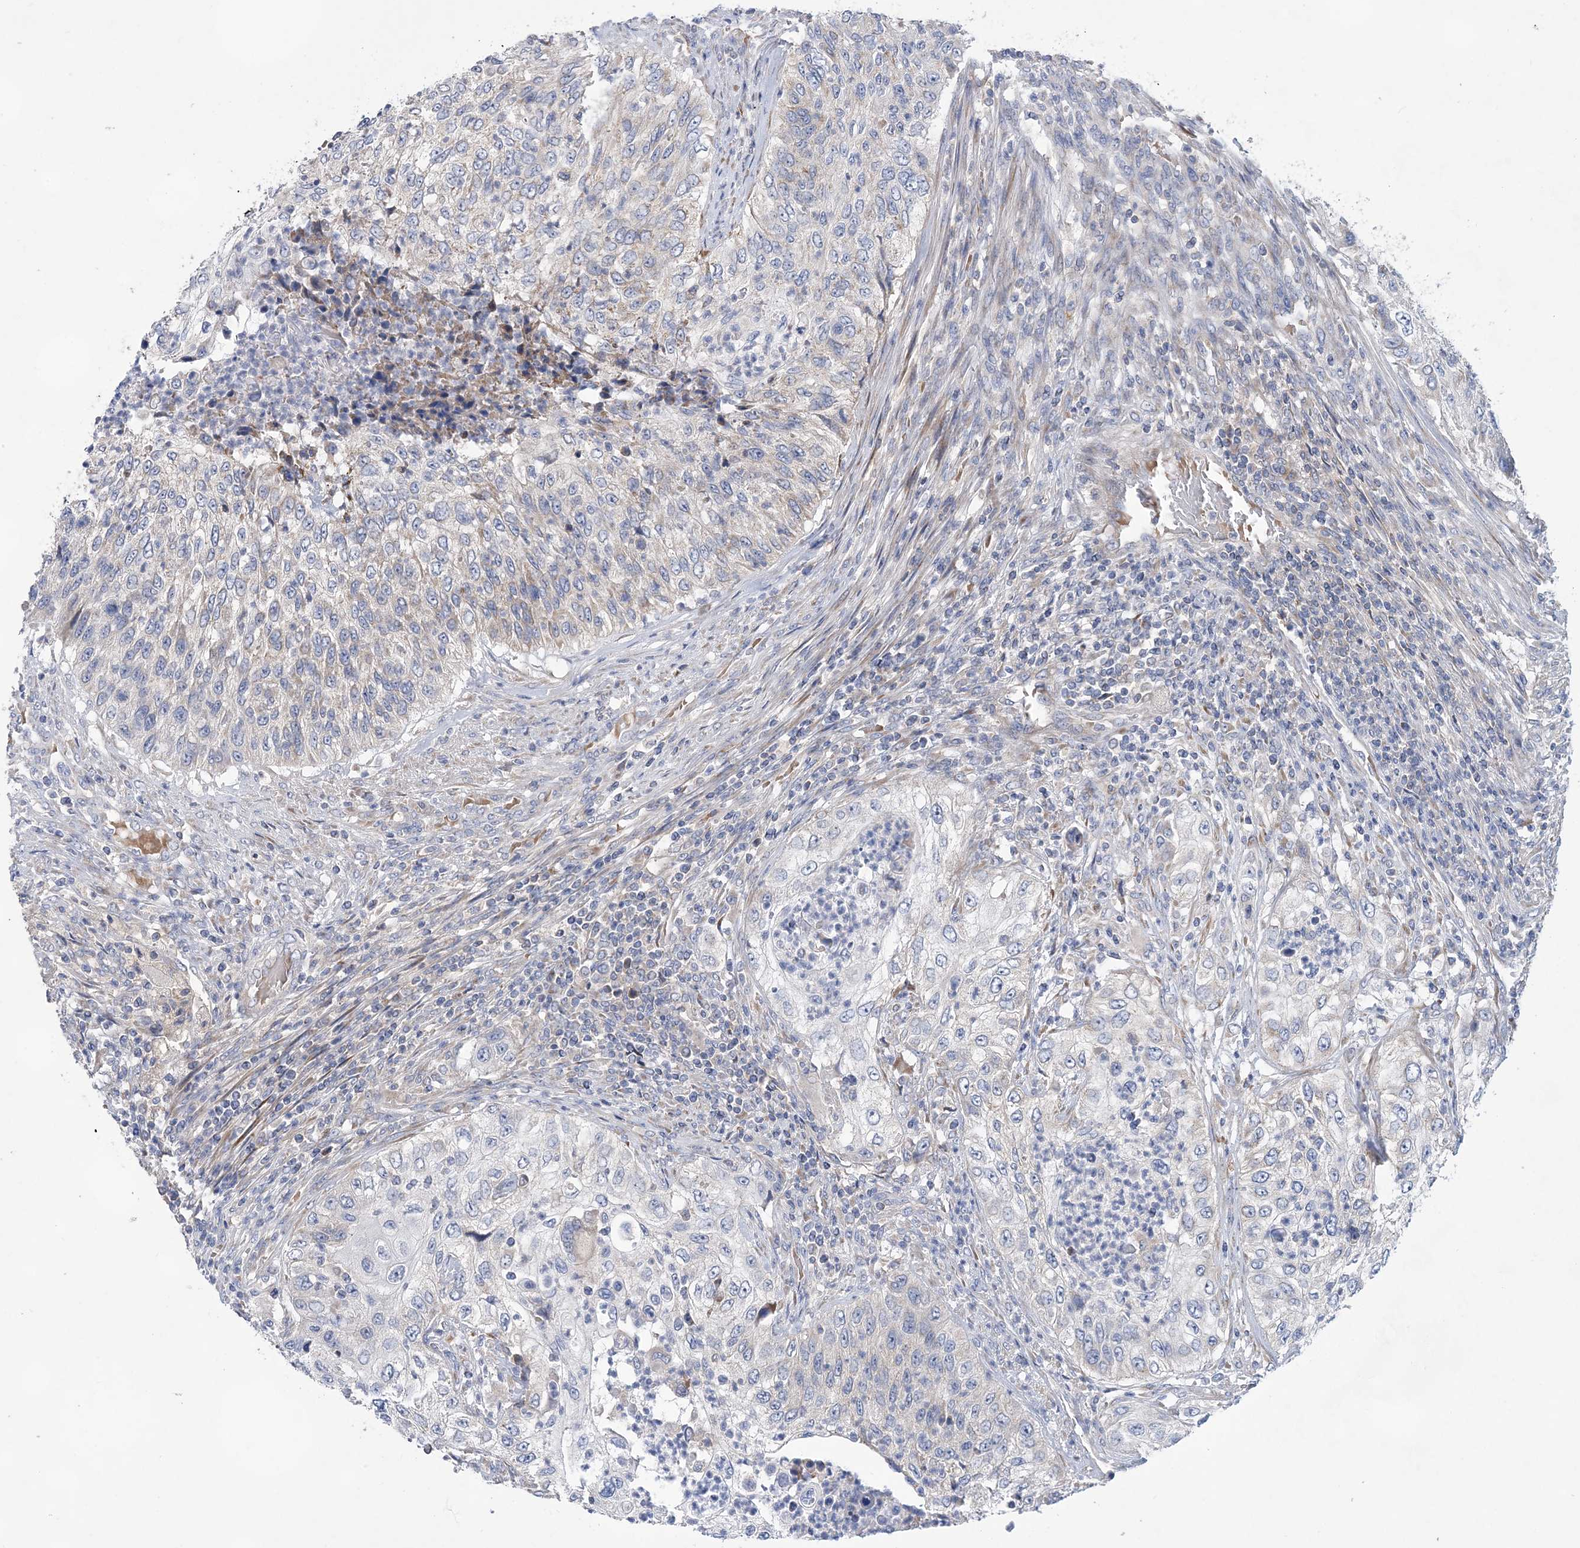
{"staining": {"intensity": "negative", "quantity": "none", "location": "none"}, "tissue": "urothelial cancer", "cell_type": "Tumor cells", "image_type": "cancer", "snomed": [{"axis": "morphology", "description": "Urothelial carcinoma, High grade"}, {"axis": "topography", "description": "Urinary bladder"}], "caption": "IHC photomicrograph of neoplastic tissue: urothelial cancer stained with DAB (3,3'-diaminobenzidine) demonstrates no significant protein expression in tumor cells. (DAB (3,3'-diaminobenzidine) IHC with hematoxylin counter stain).", "gene": "TRAPPC13", "patient": {"sex": "female", "age": 60}}